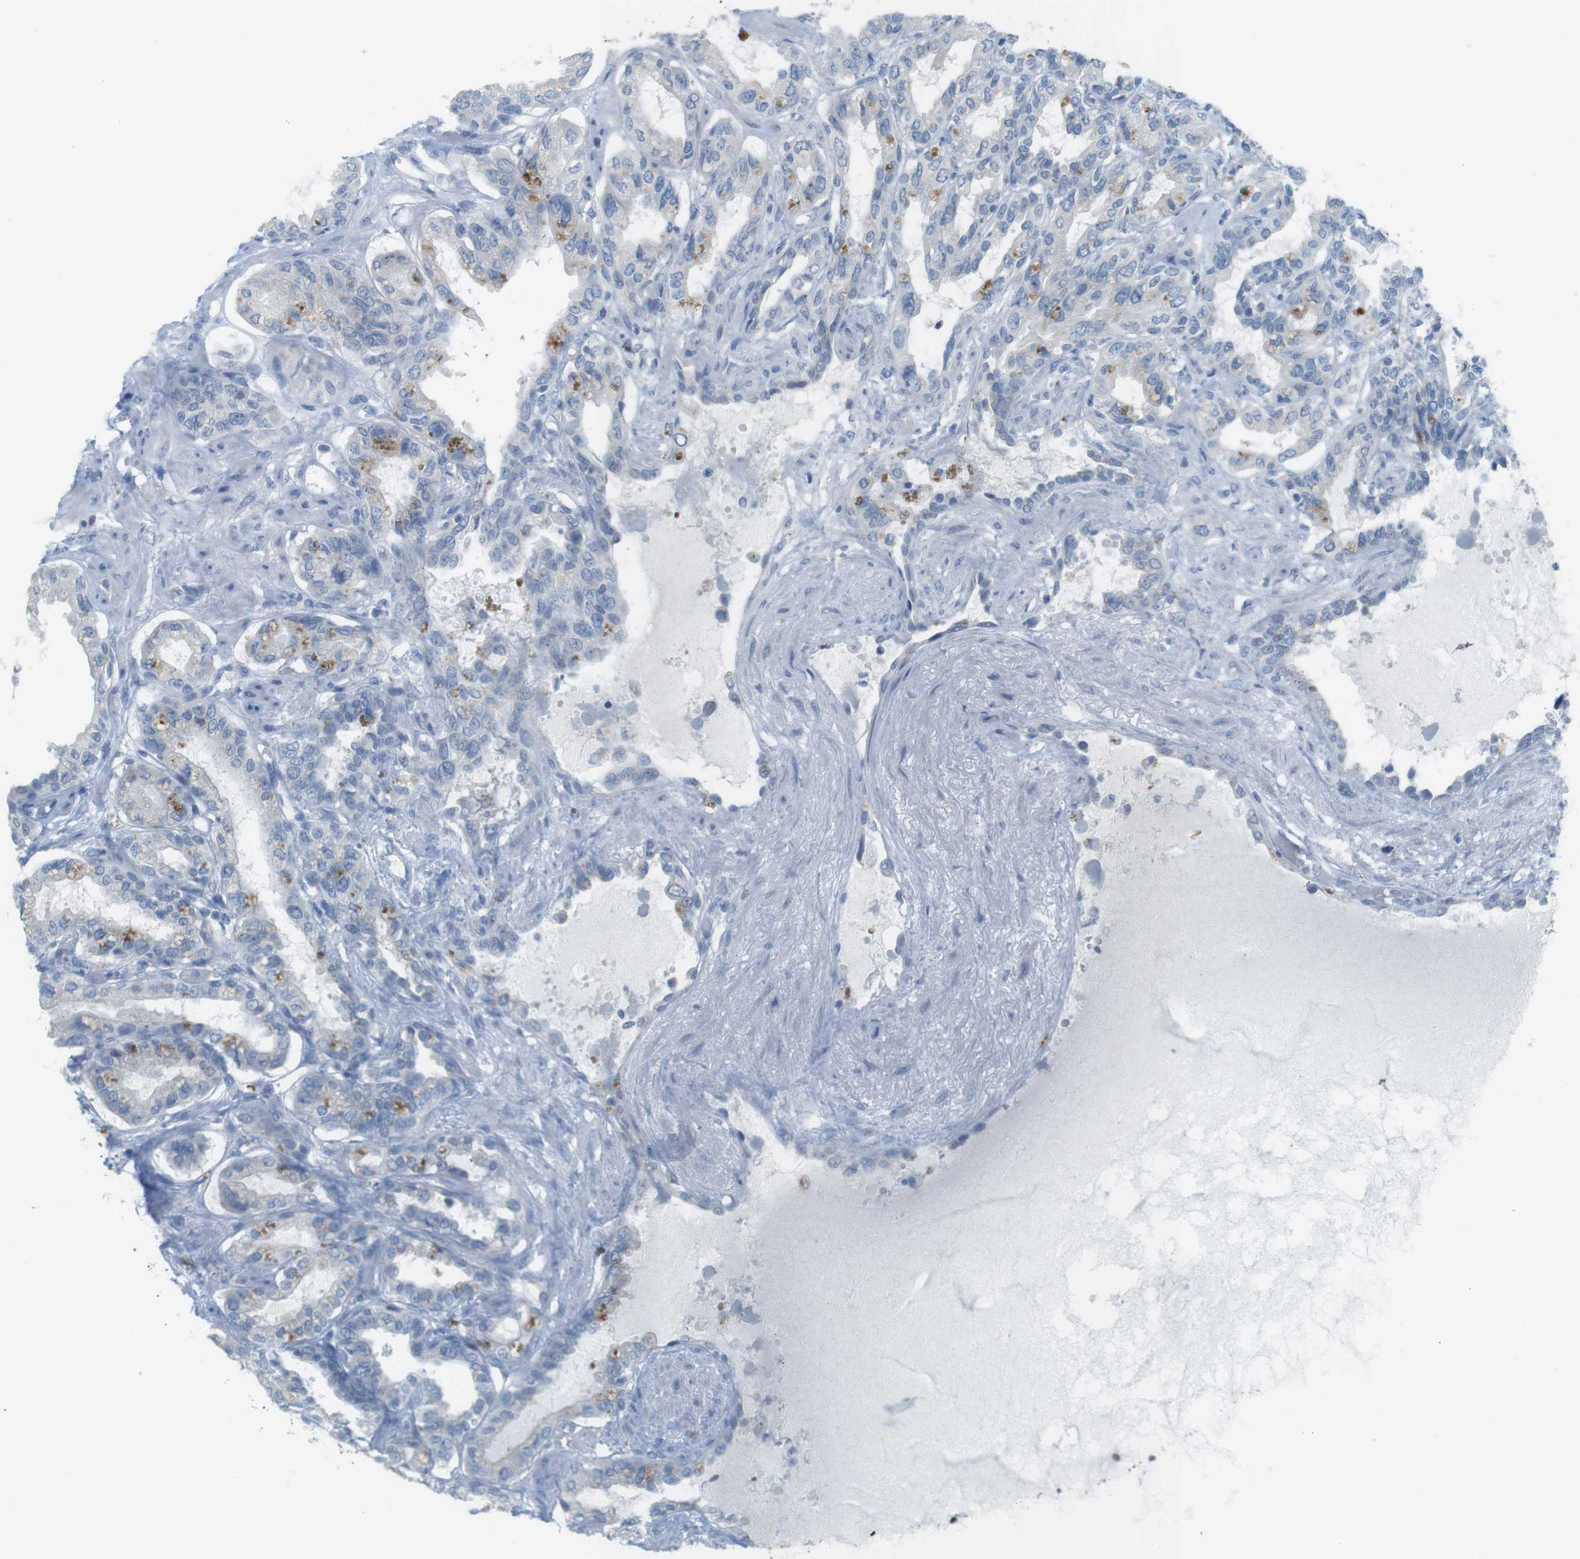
{"staining": {"intensity": "moderate", "quantity": "<25%", "location": "cytoplasmic/membranous"}, "tissue": "seminal vesicle", "cell_type": "Glandular cells", "image_type": "normal", "snomed": [{"axis": "morphology", "description": "Normal tissue, NOS"}, {"axis": "topography", "description": "Seminal veicle"}], "caption": "Immunohistochemical staining of normal human seminal vesicle shows low levels of moderate cytoplasmic/membranous positivity in about <25% of glandular cells.", "gene": "MUC5B", "patient": {"sex": "male", "age": 61}}